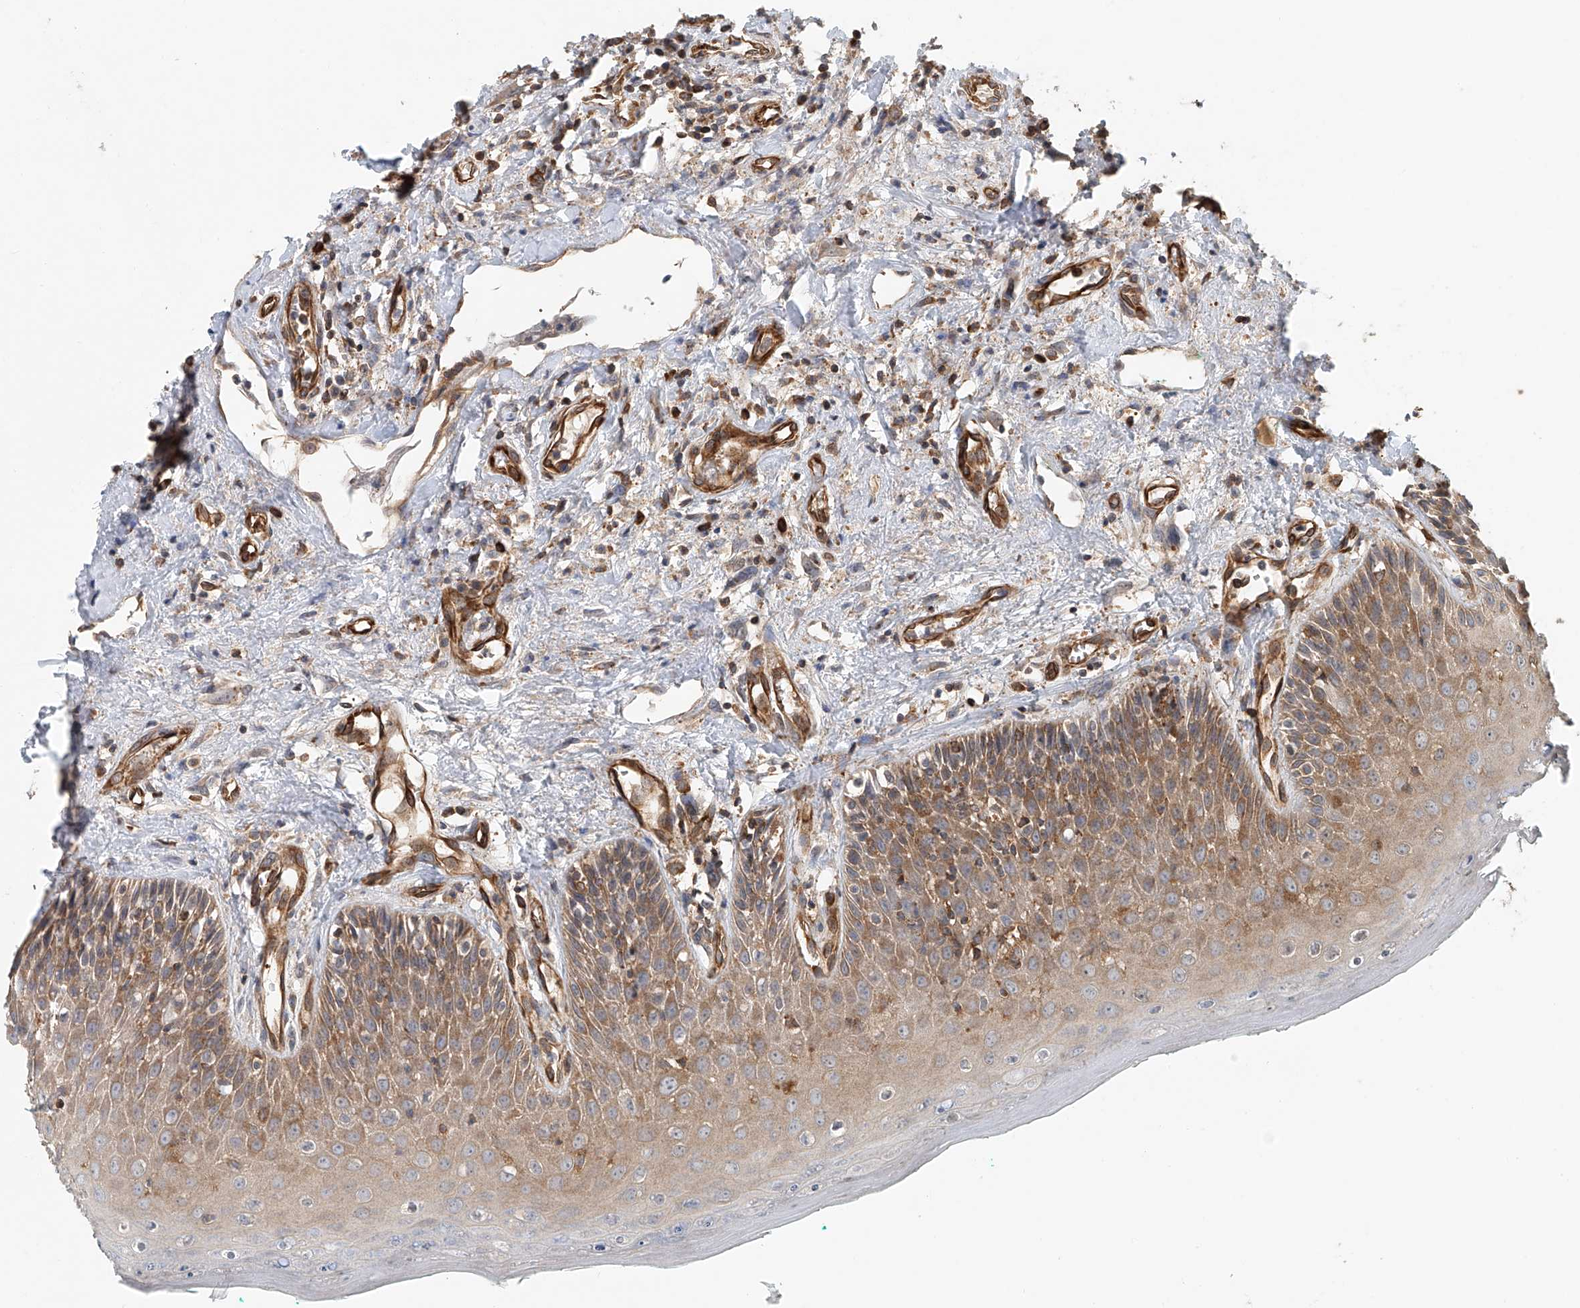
{"staining": {"intensity": "moderate", "quantity": "25%-75%", "location": "cytoplasmic/membranous"}, "tissue": "oral mucosa", "cell_type": "Squamous epithelial cells", "image_type": "normal", "snomed": [{"axis": "morphology", "description": "Normal tissue, NOS"}, {"axis": "topography", "description": "Oral tissue"}], "caption": "Immunohistochemical staining of normal oral mucosa displays 25%-75% levels of moderate cytoplasmic/membranous protein positivity in about 25%-75% of squamous epithelial cells.", "gene": "FRYL", "patient": {"sex": "female", "age": 70}}